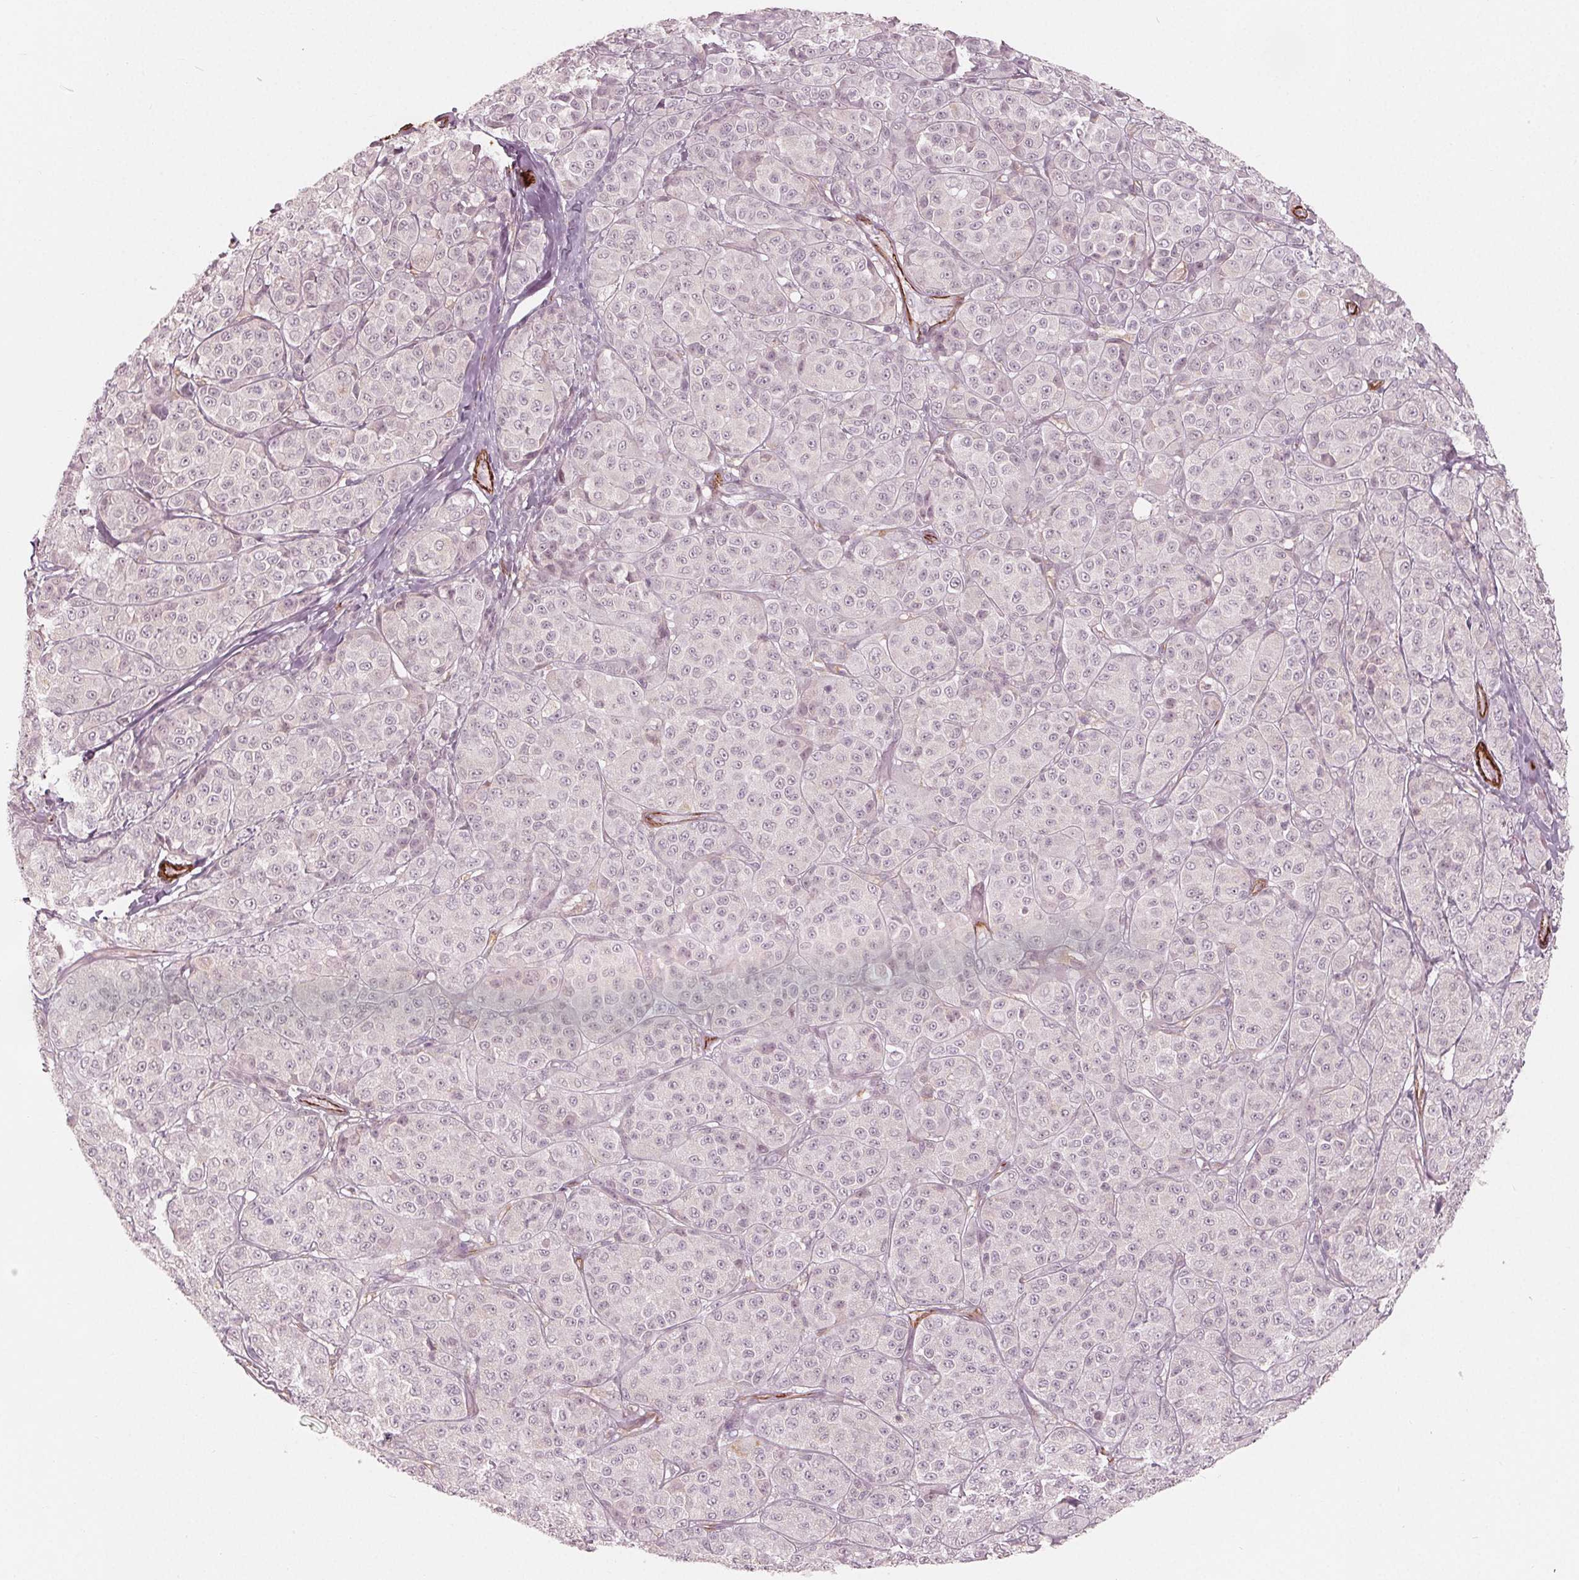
{"staining": {"intensity": "weak", "quantity": "25%-75%", "location": "nuclear"}, "tissue": "melanoma", "cell_type": "Tumor cells", "image_type": "cancer", "snomed": [{"axis": "morphology", "description": "Malignant melanoma, NOS"}, {"axis": "topography", "description": "Skin"}], "caption": "Human malignant melanoma stained for a protein (brown) shows weak nuclear positive expression in approximately 25%-75% of tumor cells.", "gene": "MIER3", "patient": {"sex": "male", "age": 89}}